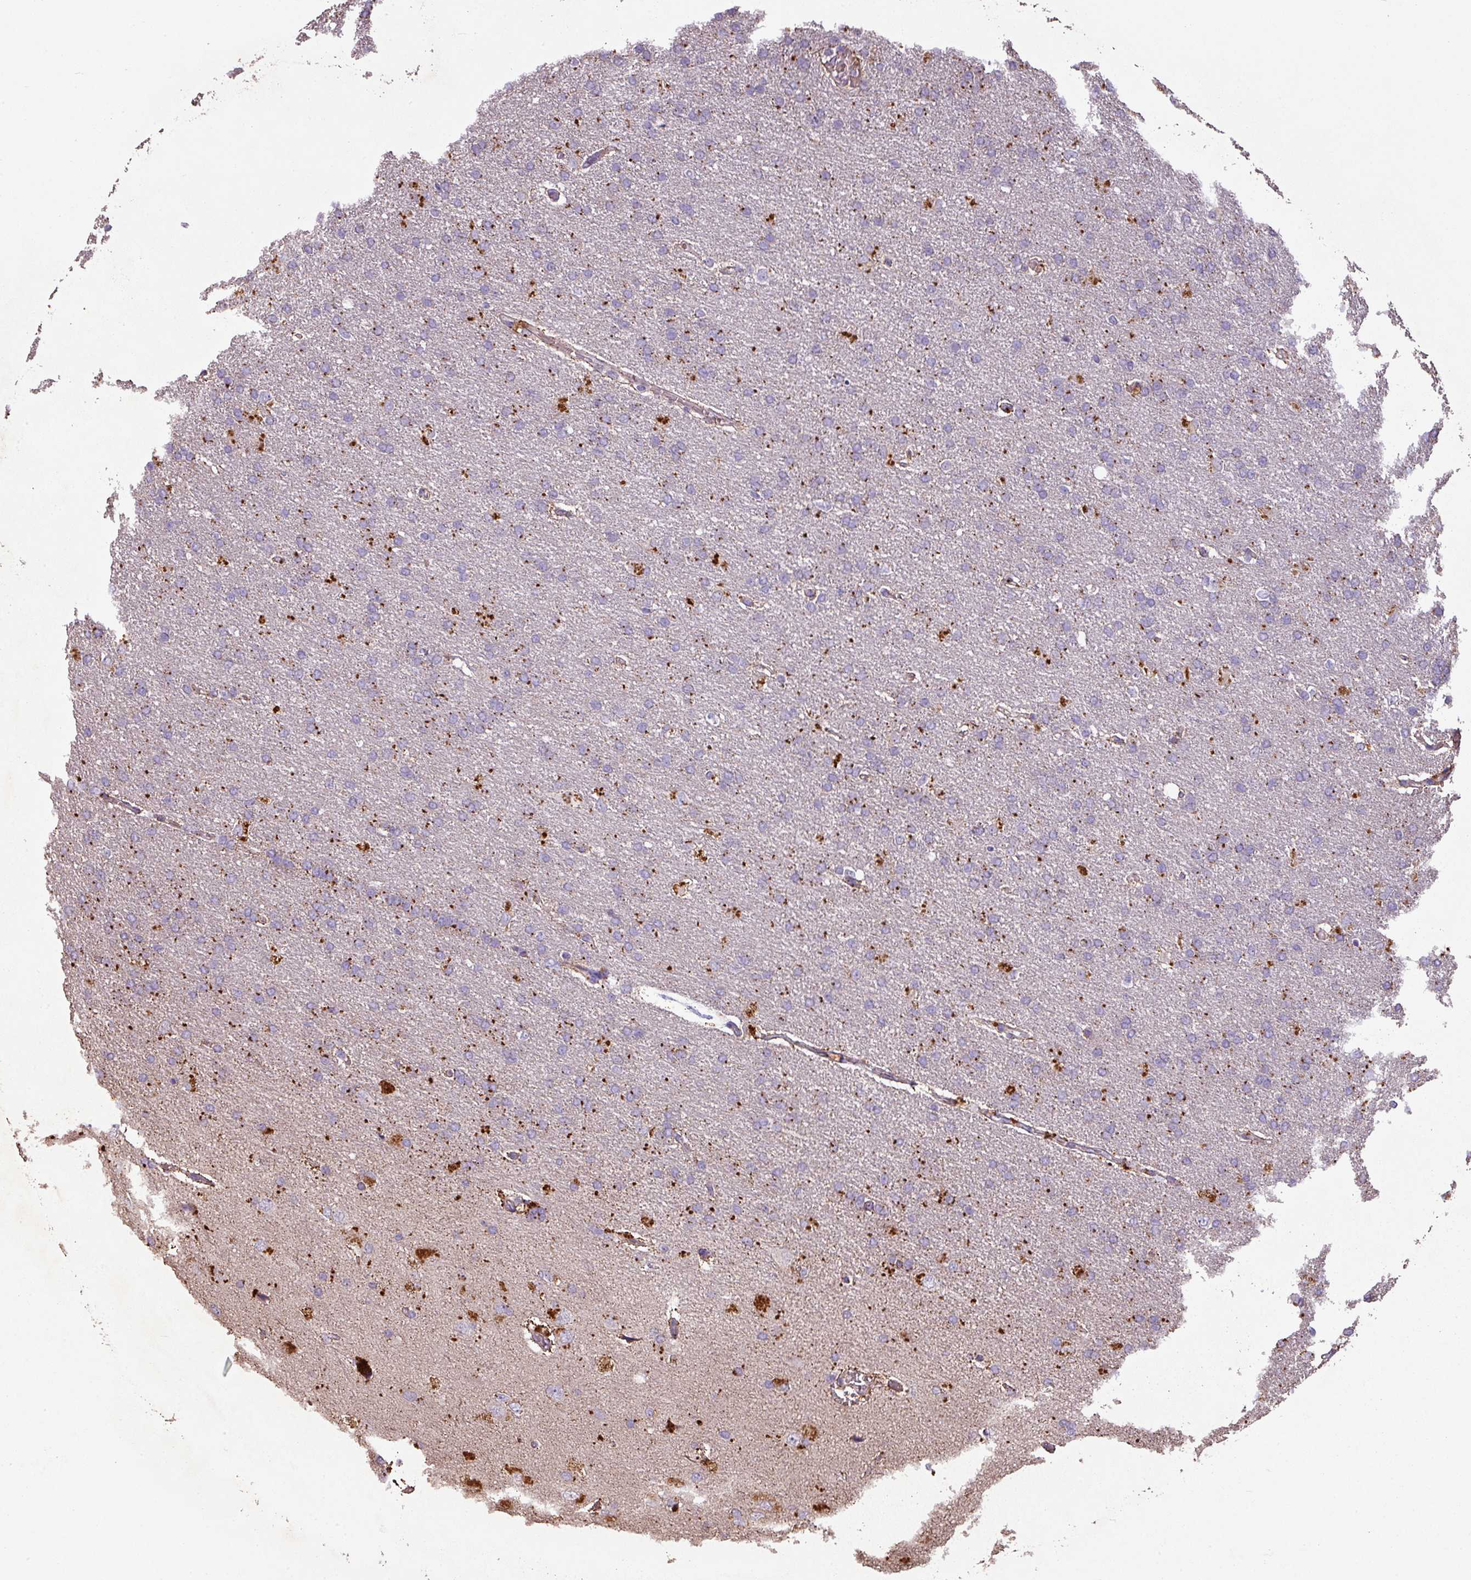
{"staining": {"intensity": "moderate", "quantity": "25%-75%", "location": "cytoplasmic/membranous"}, "tissue": "glioma", "cell_type": "Tumor cells", "image_type": "cancer", "snomed": [{"axis": "morphology", "description": "Glioma, malignant, High grade"}, {"axis": "topography", "description": "Brain"}], "caption": "Approximately 25%-75% of tumor cells in human glioma display moderate cytoplasmic/membranous protein positivity as visualized by brown immunohistochemical staining.", "gene": "NHSL2", "patient": {"sex": "male", "age": 72}}